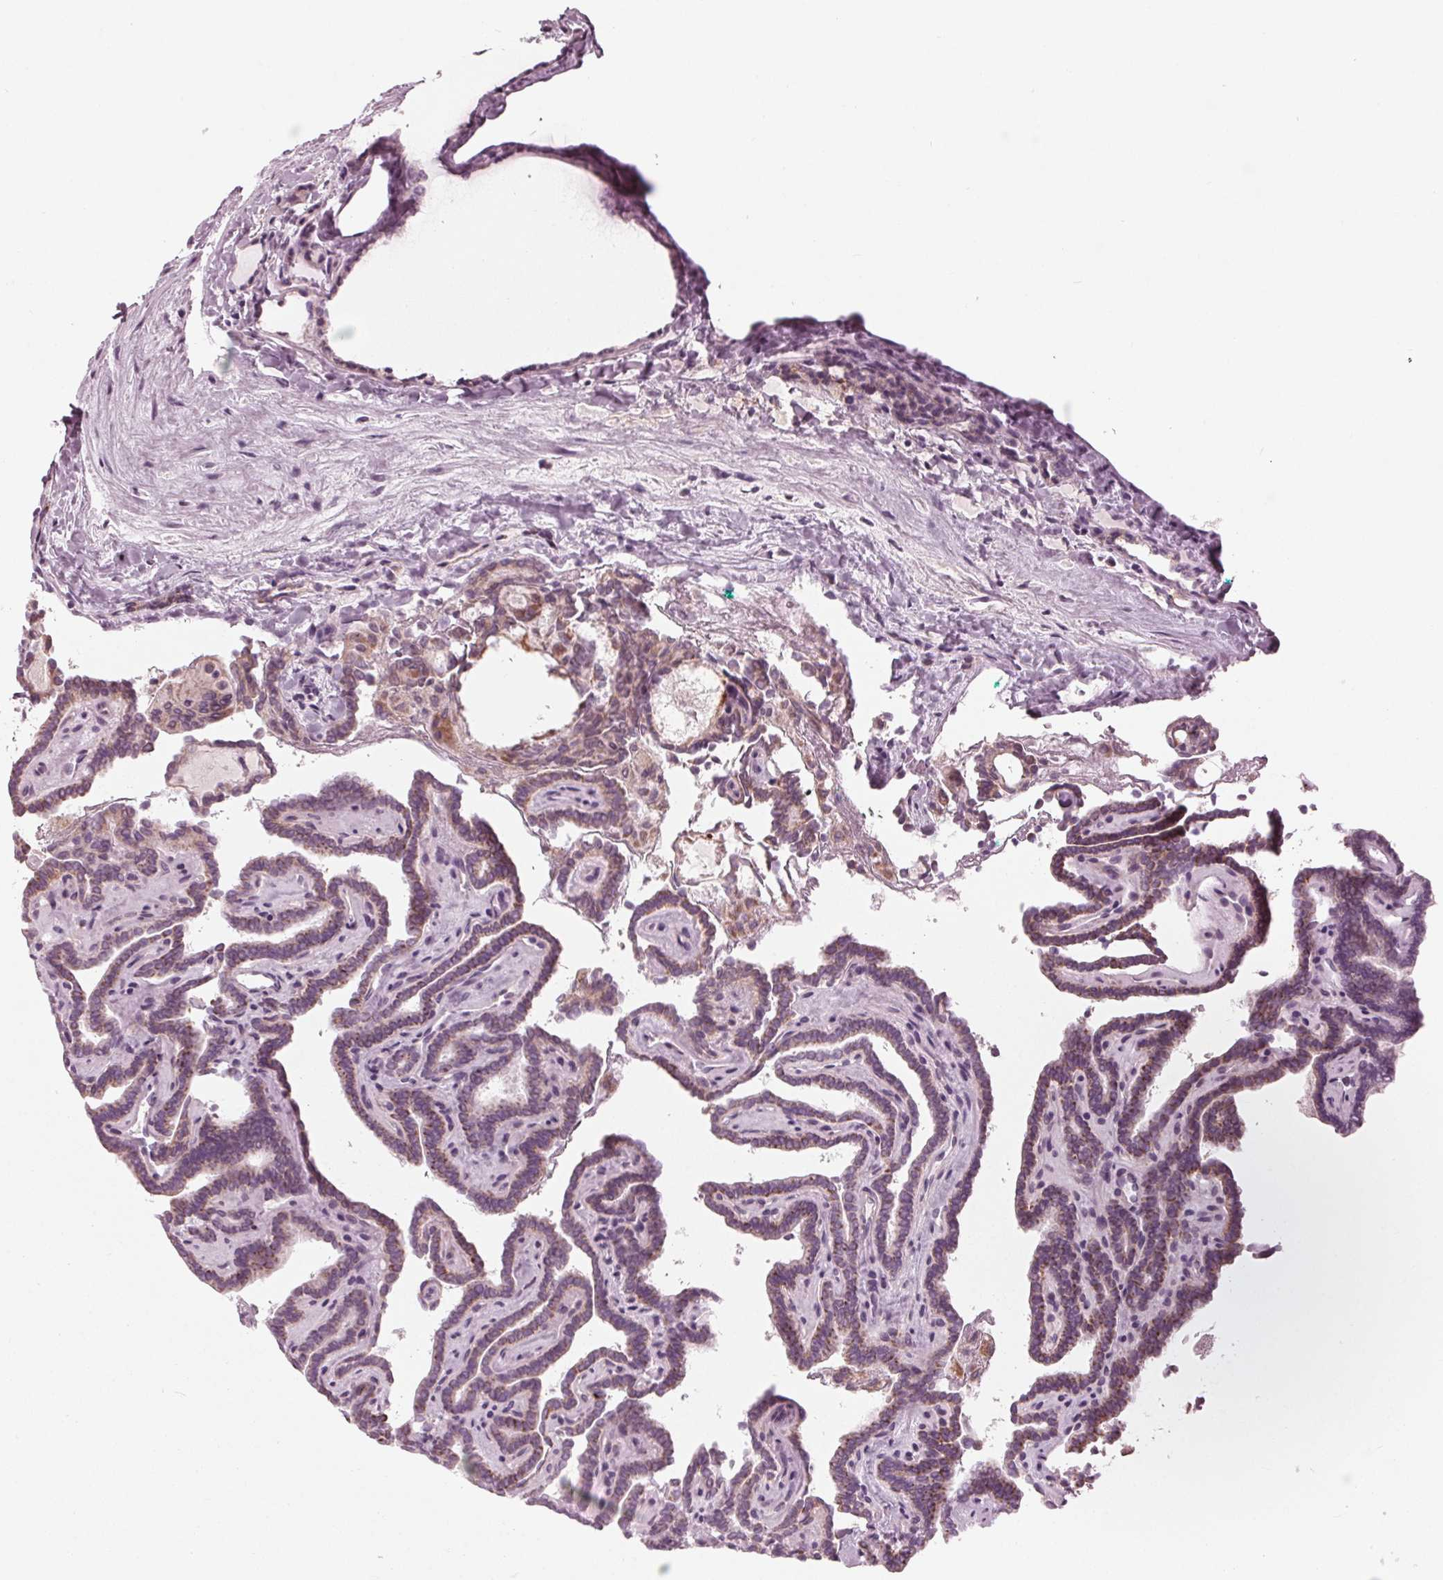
{"staining": {"intensity": "weak", "quantity": ">75%", "location": "cytoplasmic/membranous"}, "tissue": "thyroid cancer", "cell_type": "Tumor cells", "image_type": "cancer", "snomed": [{"axis": "morphology", "description": "Papillary adenocarcinoma, NOS"}, {"axis": "topography", "description": "Thyroid gland"}], "caption": "DAB immunohistochemical staining of human thyroid cancer (papillary adenocarcinoma) exhibits weak cytoplasmic/membranous protein expression in approximately >75% of tumor cells.", "gene": "CLN6", "patient": {"sex": "female", "age": 21}}